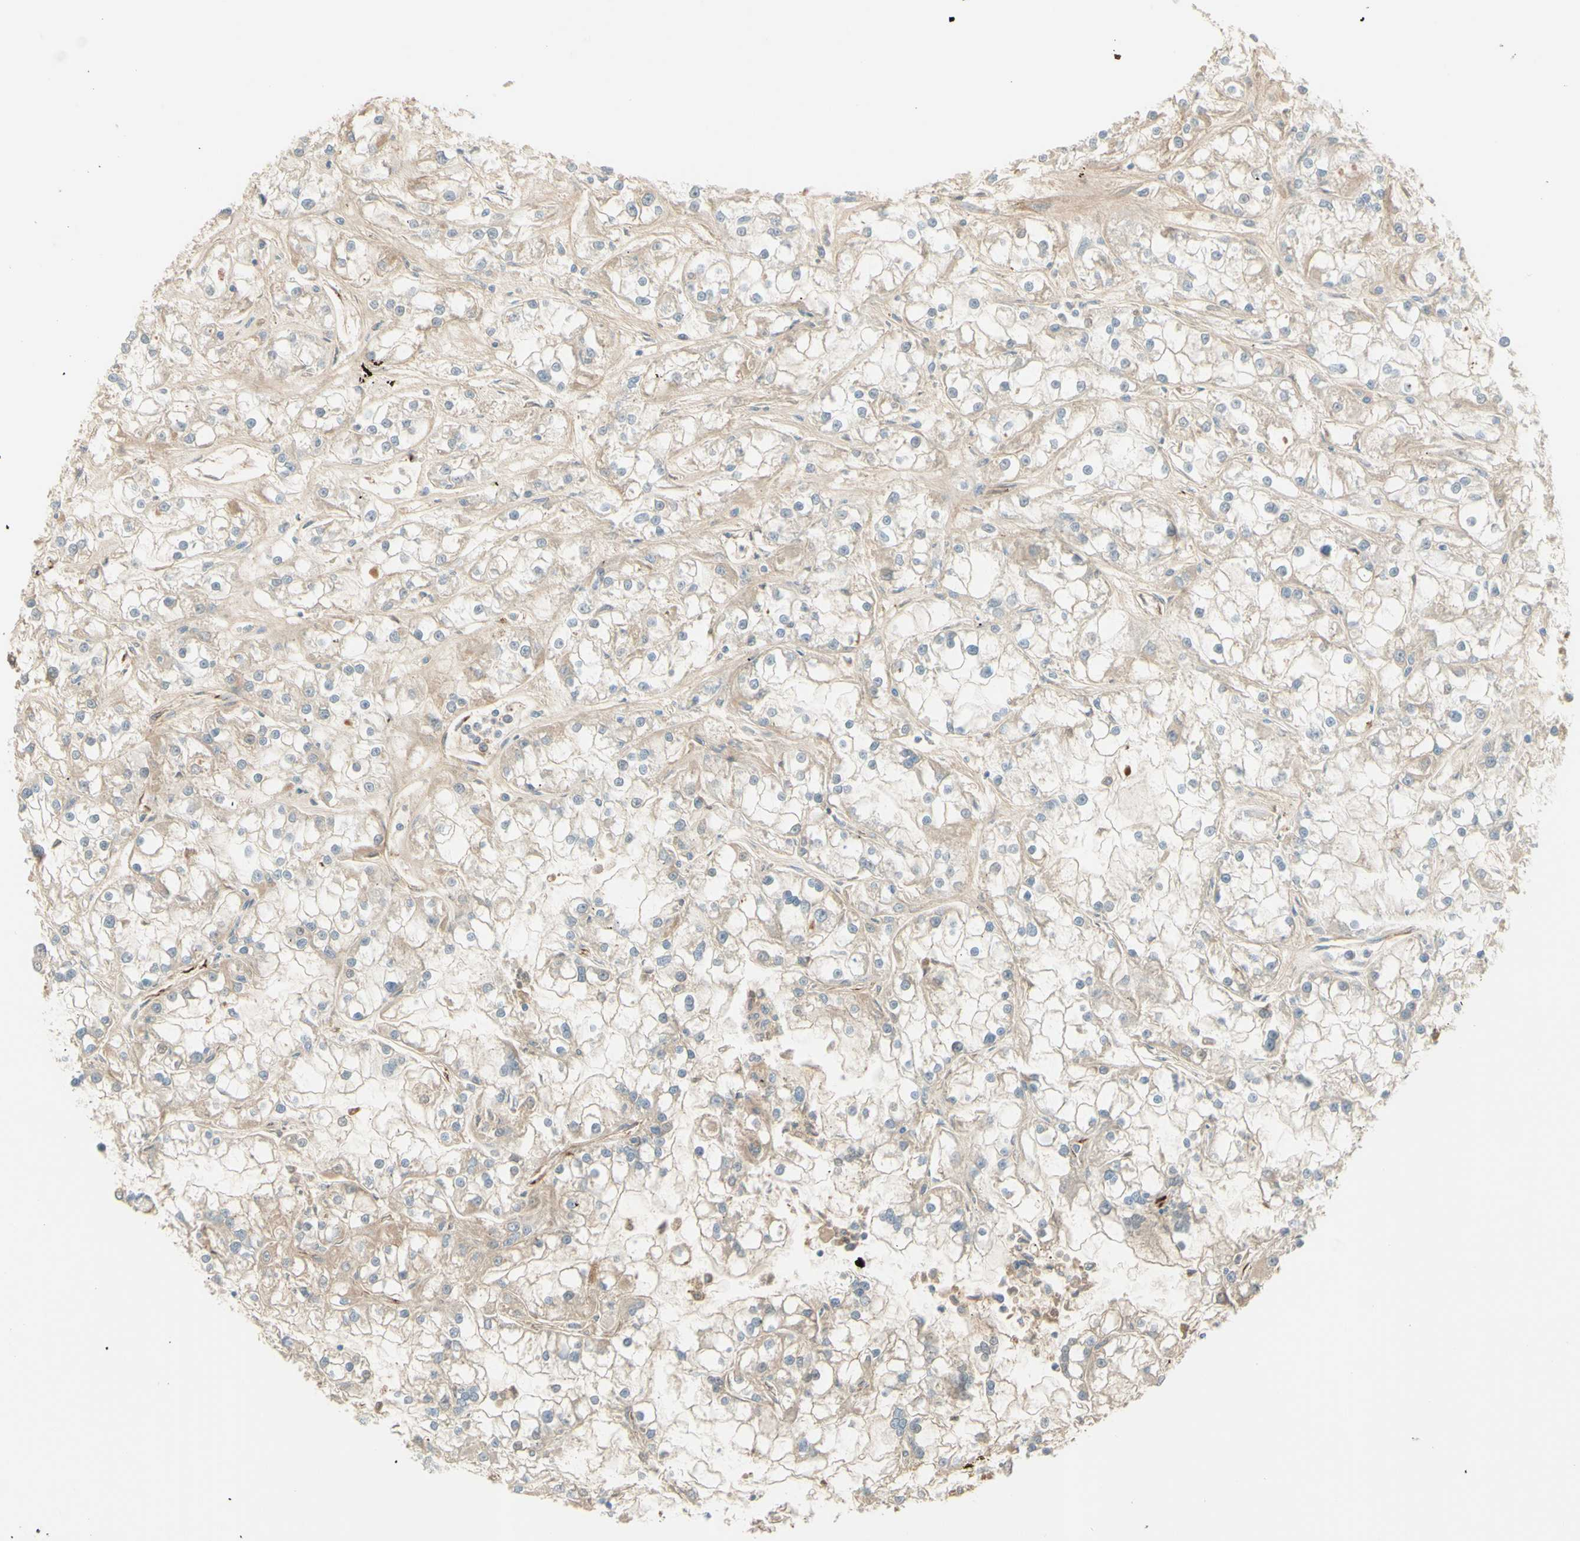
{"staining": {"intensity": "weak", "quantity": "<25%", "location": "cytoplasmic/membranous"}, "tissue": "renal cancer", "cell_type": "Tumor cells", "image_type": "cancer", "snomed": [{"axis": "morphology", "description": "Adenocarcinoma, NOS"}, {"axis": "topography", "description": "Kidney"}], "caption": "Image shows no significant protein staining in tumor cells of renal adenocarcinoma. The staining is performed using DAB (3,3'-diaminobenzidine) brown chromogen with nuclei counter-stained in using hematoxylin.", "gene": "ANGPT2", "patient": {"sex": "female", "age": 52}}